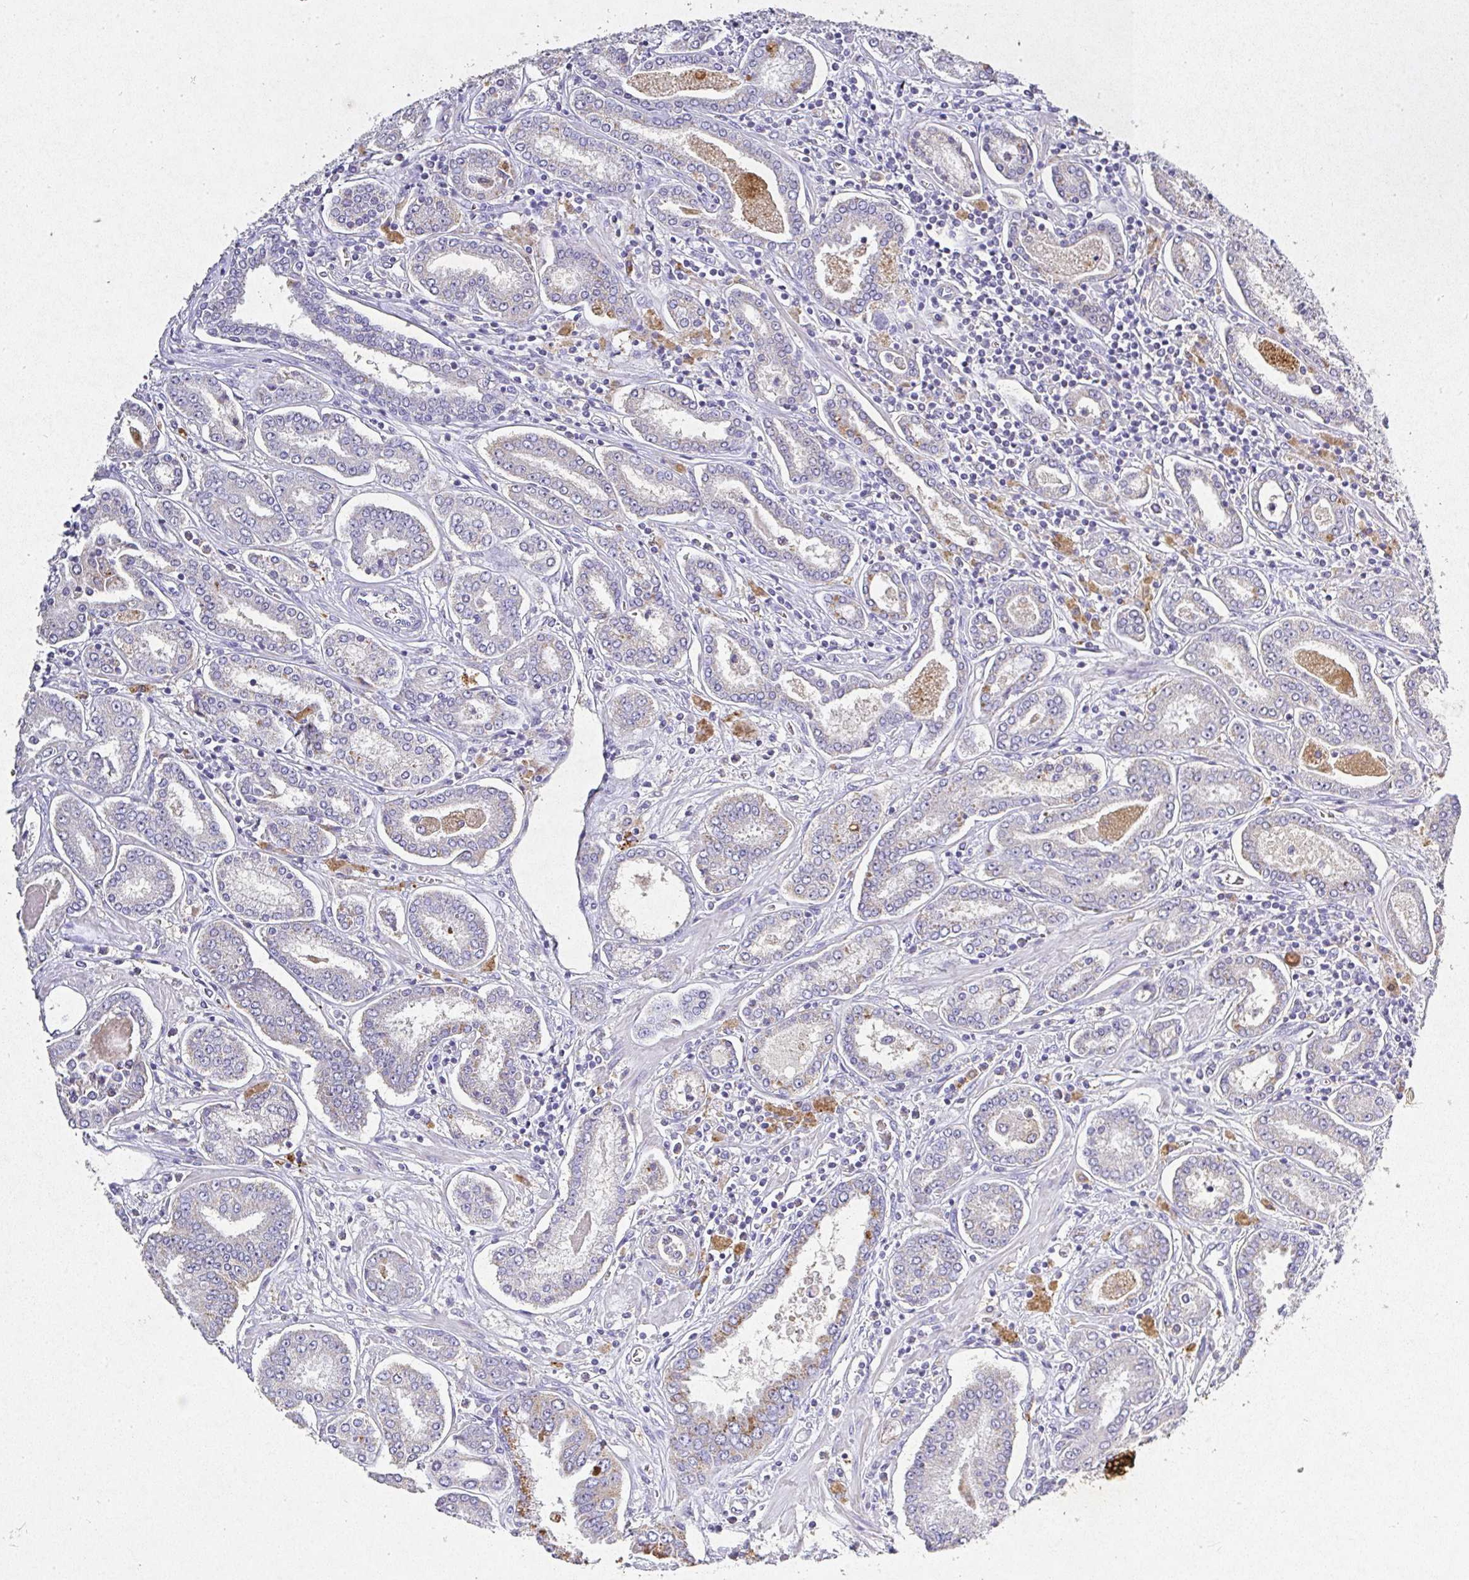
{"staining": {"intensity": "moderate", "quantity": "<25%", "location": "cytoplasmic/membranous"}, "tissue": "prostate cancer", "cell_type": "Tumor cells", "image_type": "cancer", "snomed": [{"axis": "morphology", "description": "Adenocarcinoma, High grade"}, {"axis": "topography", "description": "Prostate"}], "caption": "High-magnification brightfield microscopy of prostate cancer stained with DAB (brown) and counterstained with hematoxylin (blue). tumor cells exhibit moderate cytoplasmic/membranous expression is identified in about<25% of cells.", "gene": "RPS2", "patient": {"sex": "male", "age": 72}}